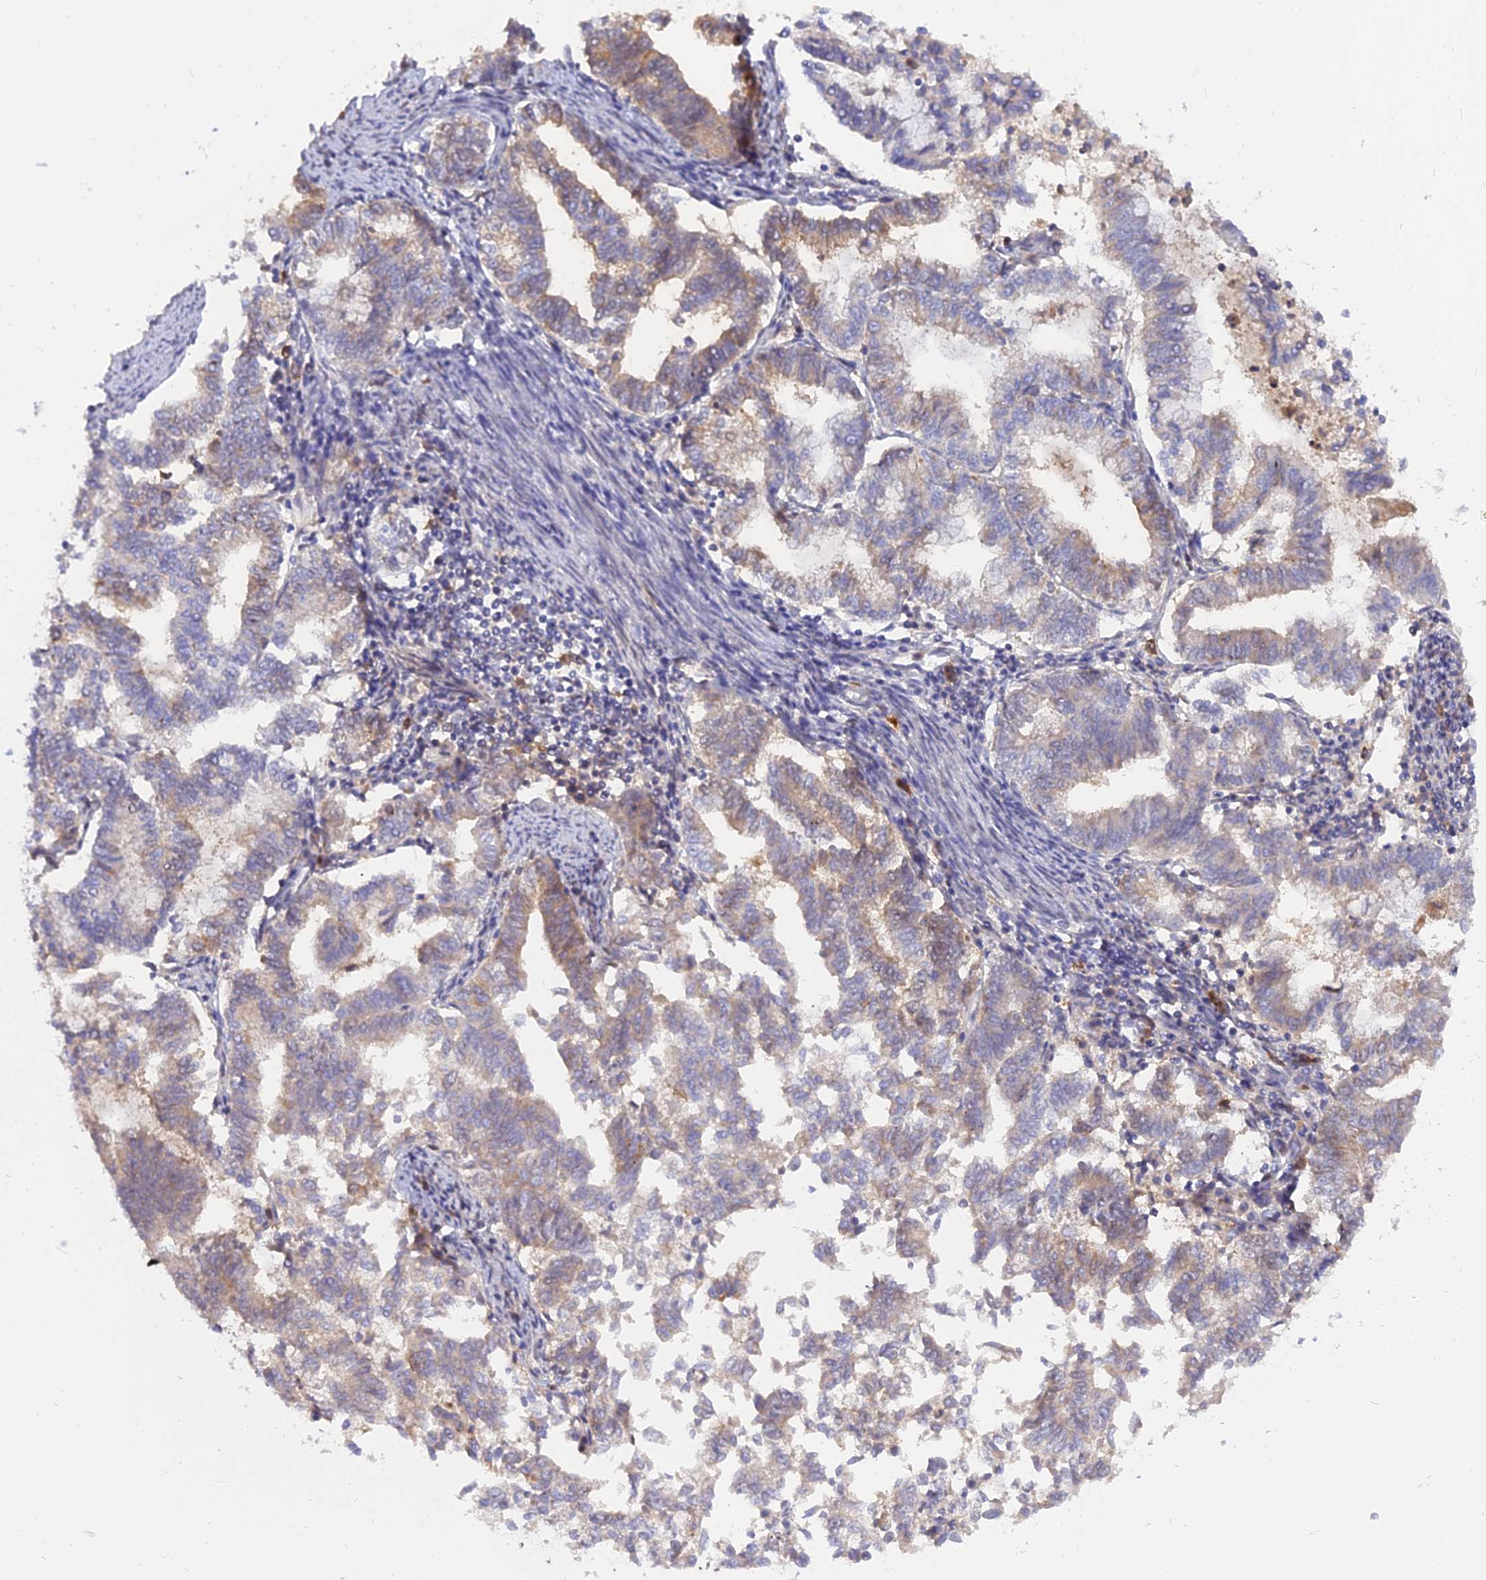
{"staining": {"intensity": "moderate", "quantity": "25%-75%", "location": "cytoplasmic/membranous"}, "tissue": "endometrial cancer", "cell_type": "Tumor cells", "image_type": "cancer", "snomed": [{"axis": "morphology", "description": "Adenocarcinoma, NOS"}, {"axis": "topography", "description": "Endometrium"}], "caption": "There is medium levels of moderate cytoplasmic/membranous staining in tumor cells of adenocarcinoma (endometrial), as demonstrated by immunohistochemical staining (brown color).", "gene": "CENPV", "patient": {"sex": "female", "age": 79}}